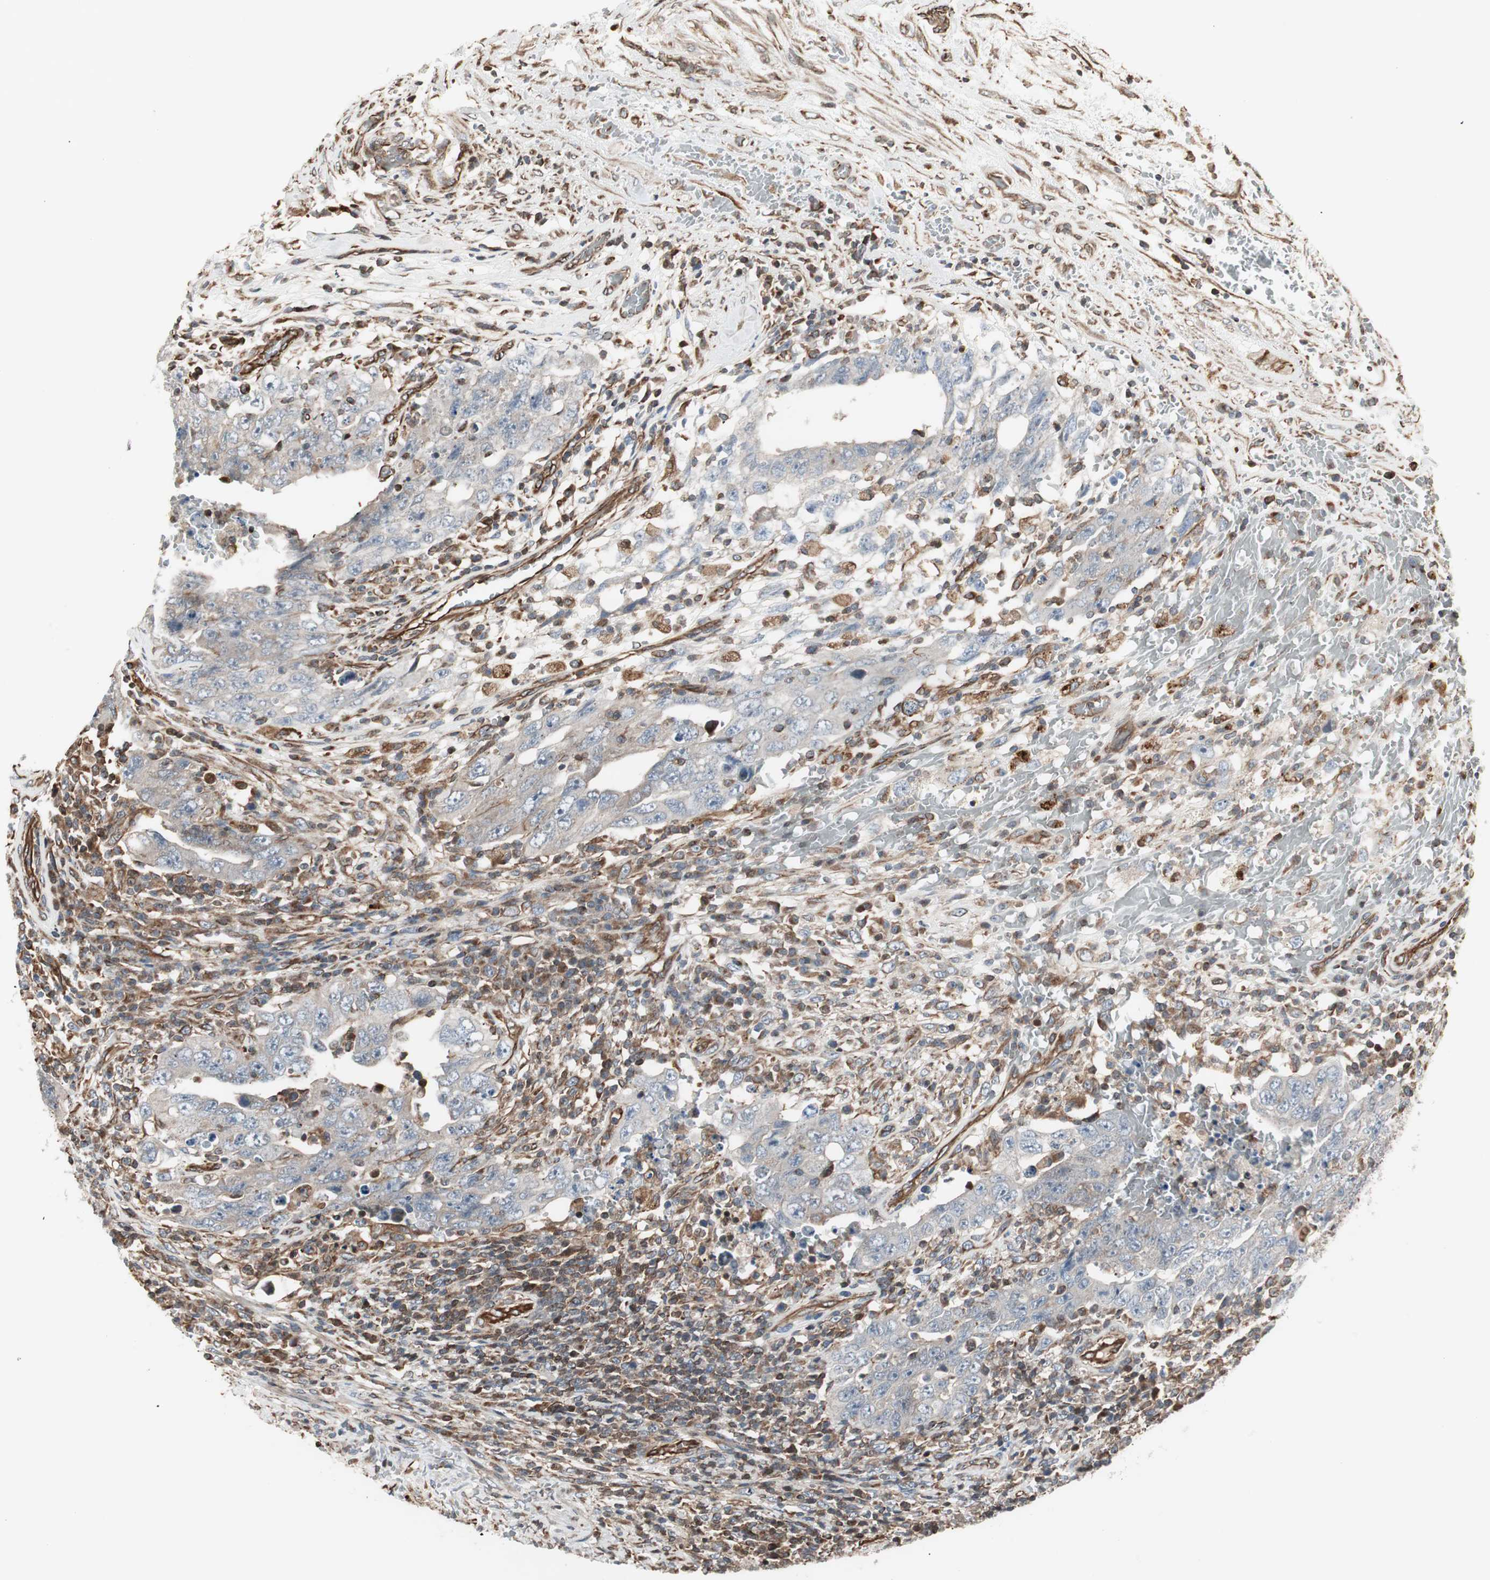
{"staining": {"intensity": "weak", "quantity": "25%-75%", "location": "cytoplasmic/membranous"}, "tissue": "testis cancer", "cell_type": "Tumor cells", "image_type": "cancer", "snomed": [{"axis": "morphology", "description": "Carcinoma, Embryonal, NOS"}, {"axis": "topography", "description": "Testis"}], "caption": "Testis embryonal carcinoma stained with a brown dye displays weak cytoplasmic/membranous positive staining in about 25%-75% of tumor cells.", "gene": "MAD2L2", "patient": {"sex": "male", "age": 26}}